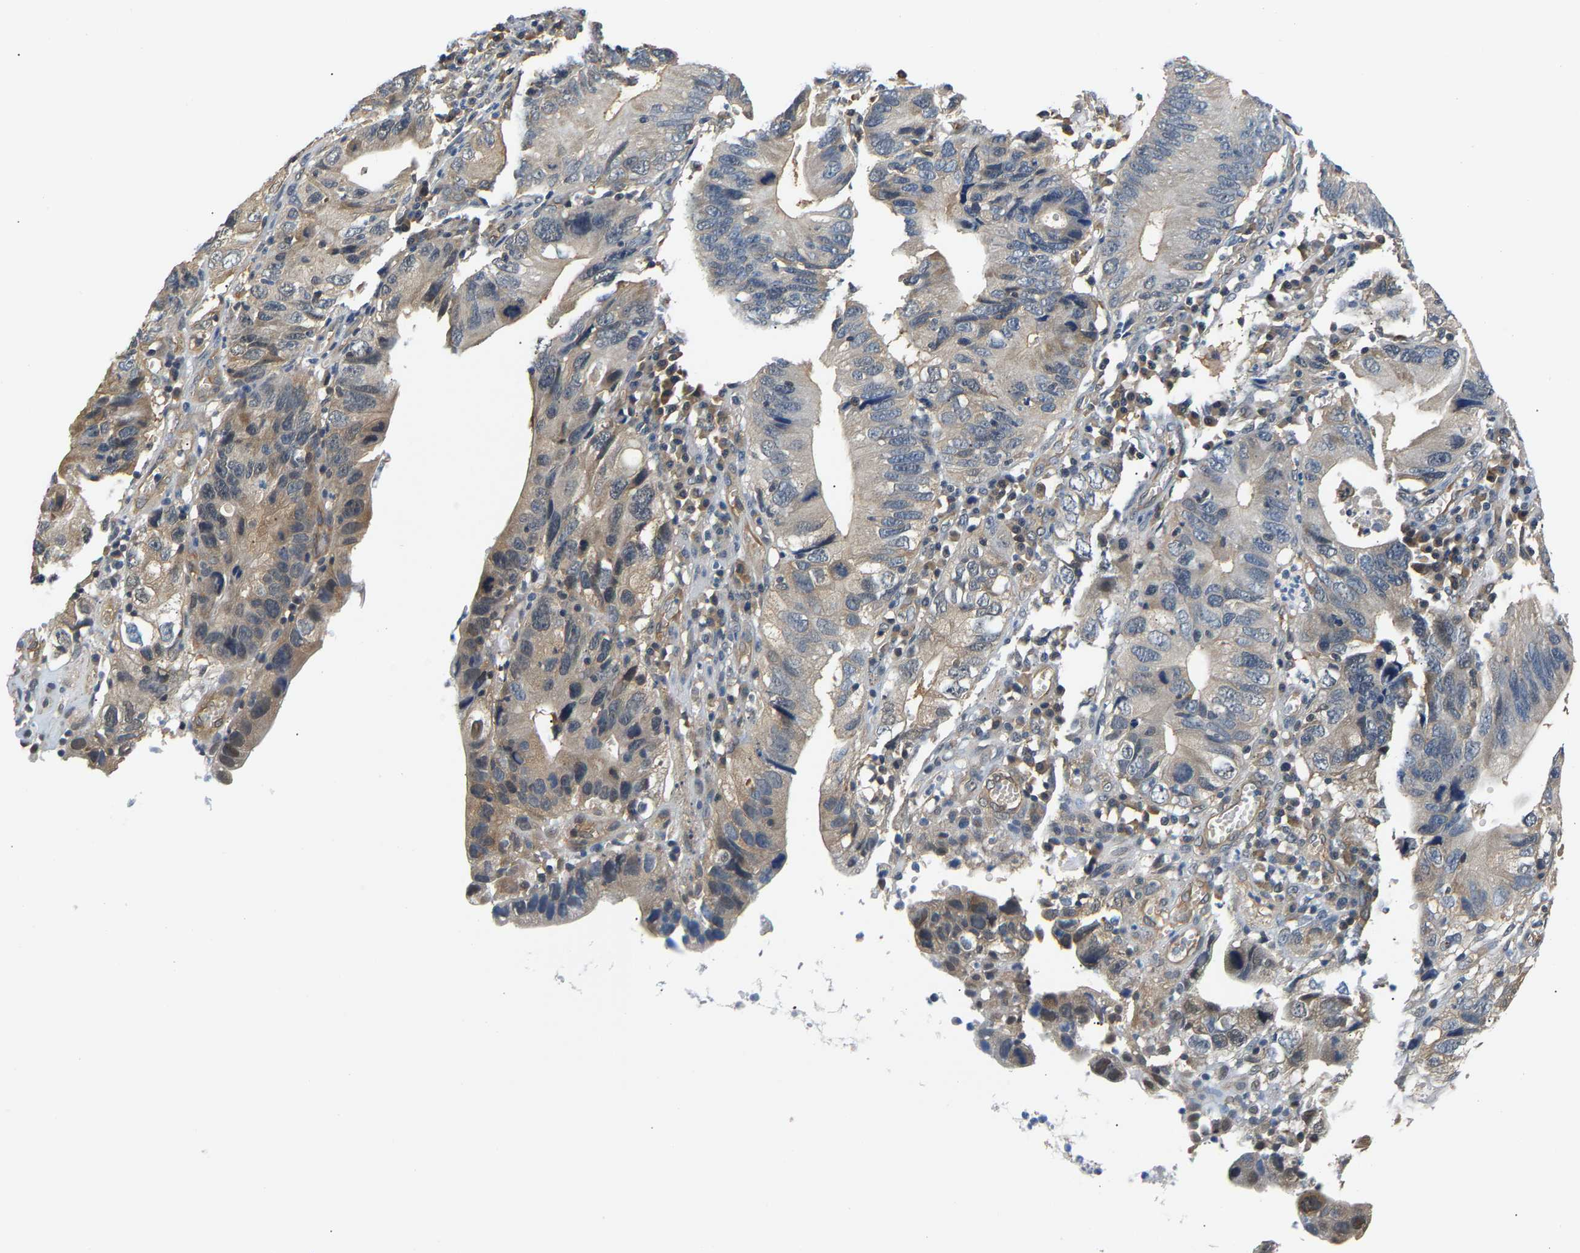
{"staining": {"intensity": "weak", "quantity": "<25%", "location": "cytoplasmic/membranous"}, "tissue": "stomach cancer", "cell_type": "Tumor cells", "image_type": "cancer", "snomed": [{"axis": "morphology", "description": "Adenocarcinoma, NOS"}, {"axis": "topography", "description": "Stomach"}], "caption": "Immunohistochemistry (IHC) image of neoplastic tissue: stomach cancer stained with DAB shows no significant protein staining in tumor cells. (Brightfield microscopy of DAB IHC at high magnification).", "gene": "ARHGEF12", "patient": {"sex": "male", "age": 59}}